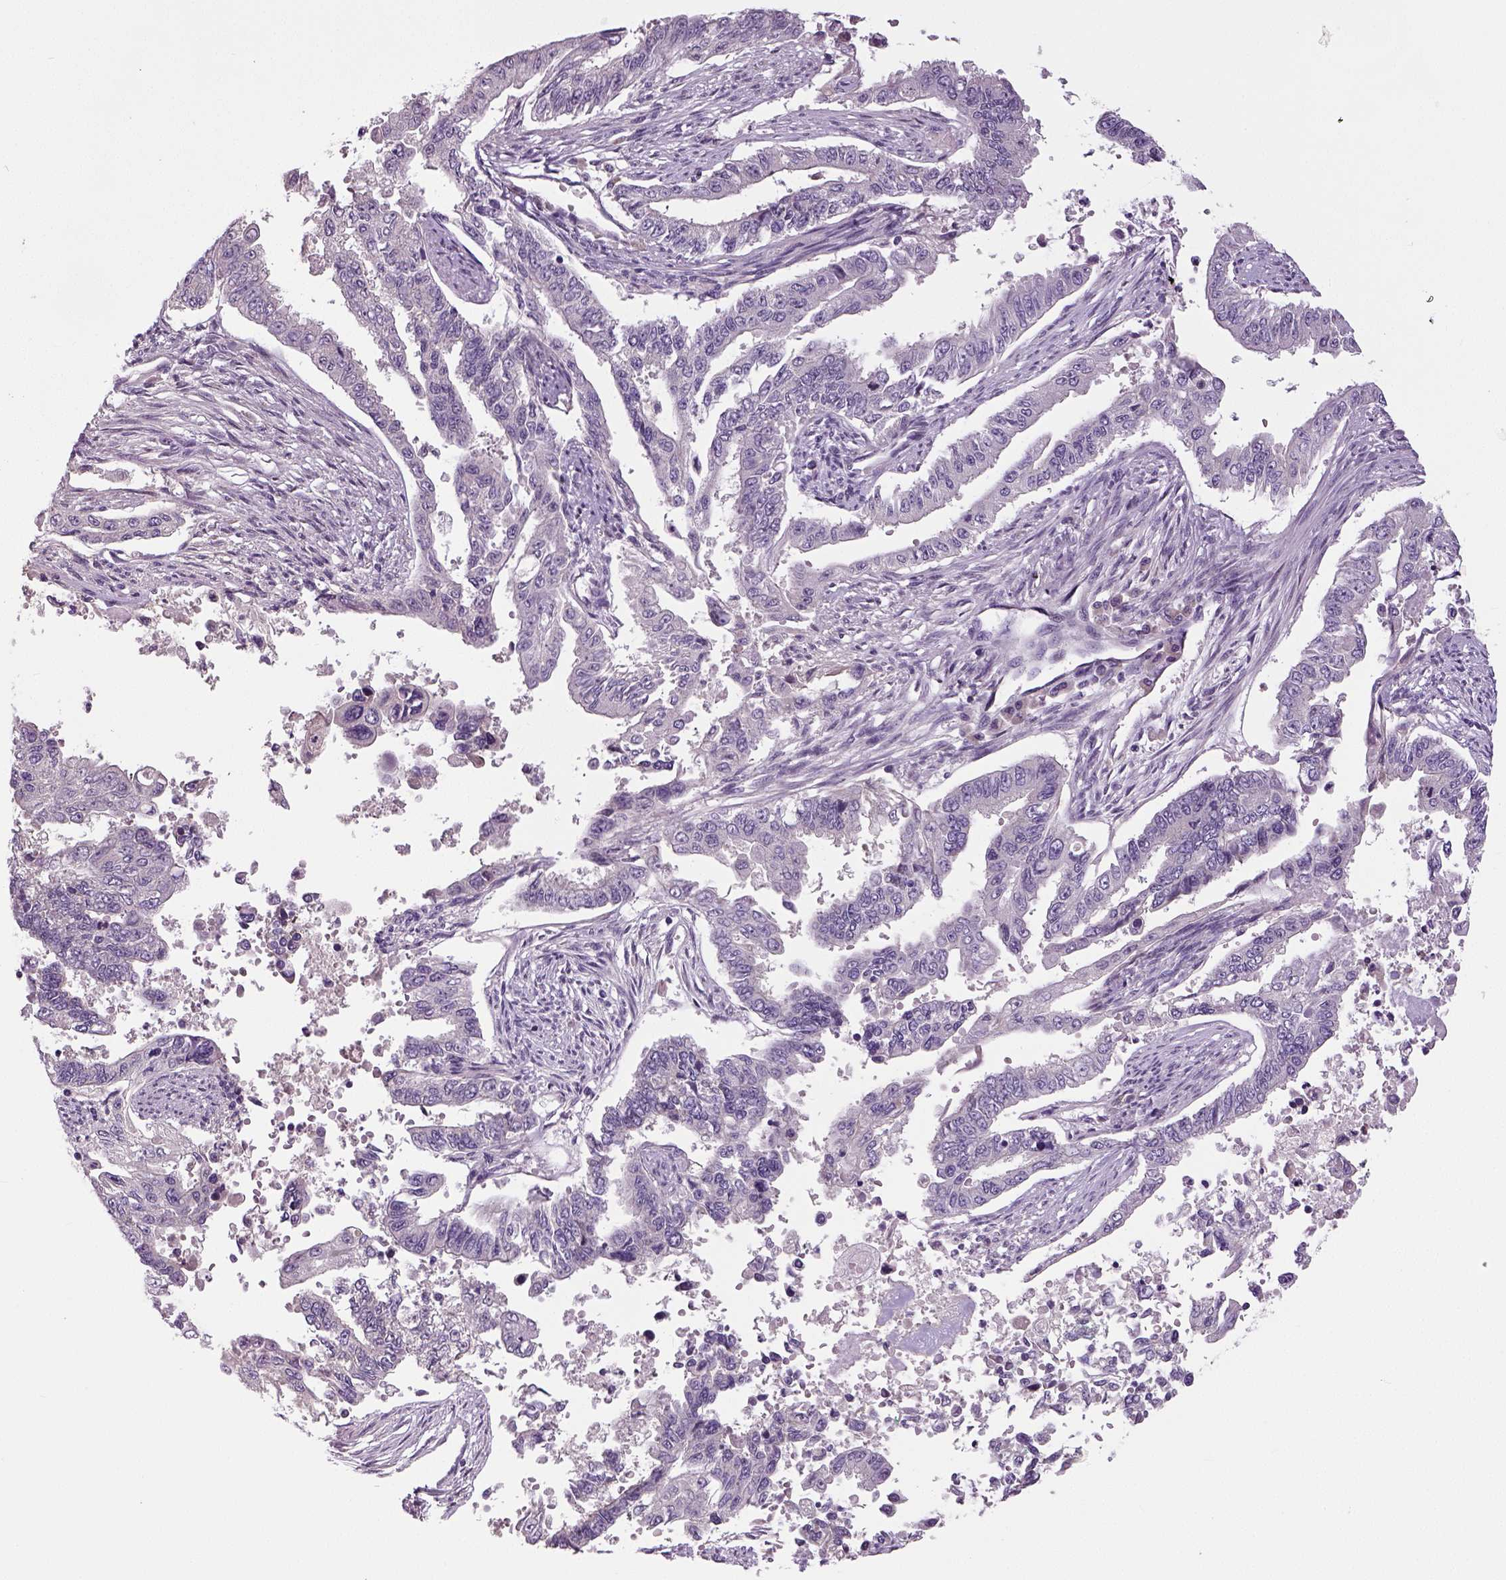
{"staining": {"intensity": "negative", "quantity": "none", "location": "none"}, "tissue": "endometrial cancer", "cell_type": "Tumor cells", "image_type": "cancer", "snomed": [{"axis": "morphology", "description": "Adenocarcinoma, NOS"}, {"axis": "topography", "description": "Uterus"}], "caption": "Tumor cells are negative for protein expression in human endometrial cancer (adenocarcinoma).", "gene": "NECAB1", "patient": {"sex": "female", "age": 59}}